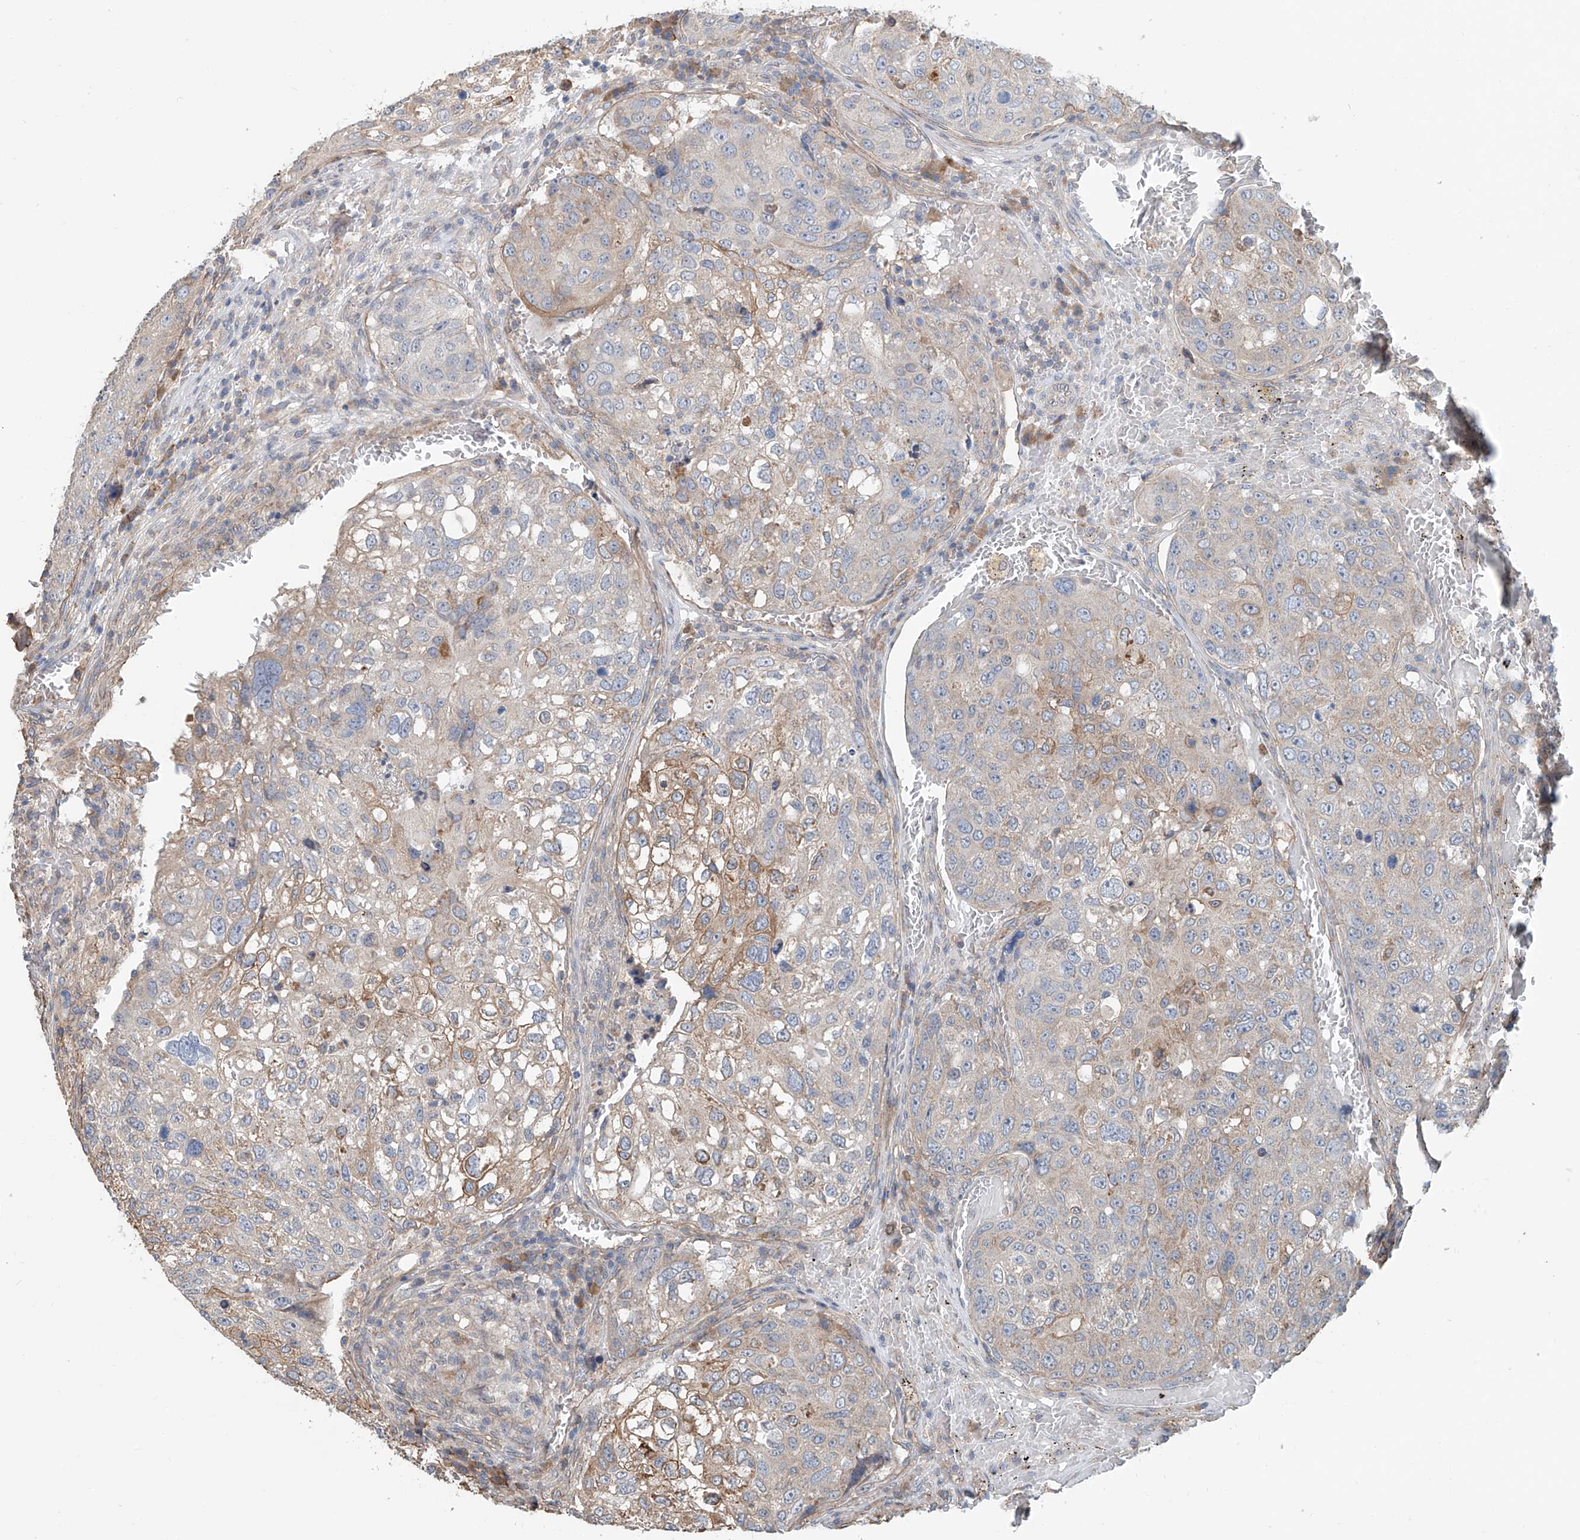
{"staining": {"intensity": "moderate", "quantity": "<25%", "location": "cytoplasmic/membranous"}, "tissue": "urothelial cancer", "cell_type": "Tumor cells", "image_type": "cancer", "snomed": [{"axis": "morphology", "description": "Urothelial carcinoma, High grade"}, {"axis": "topography", "description": "Lymph node"}, {"axis": "topography", "description": "Urinary bladder"}], "caption": "Human high-grade urothelial carcinoma stained with a brown dye displays moderate cytoplasmic/membranous positive expression in approximately <25% of tumor cells.", "gene": "KCNK10", "patient": {"sex": "male", "age": 51}}